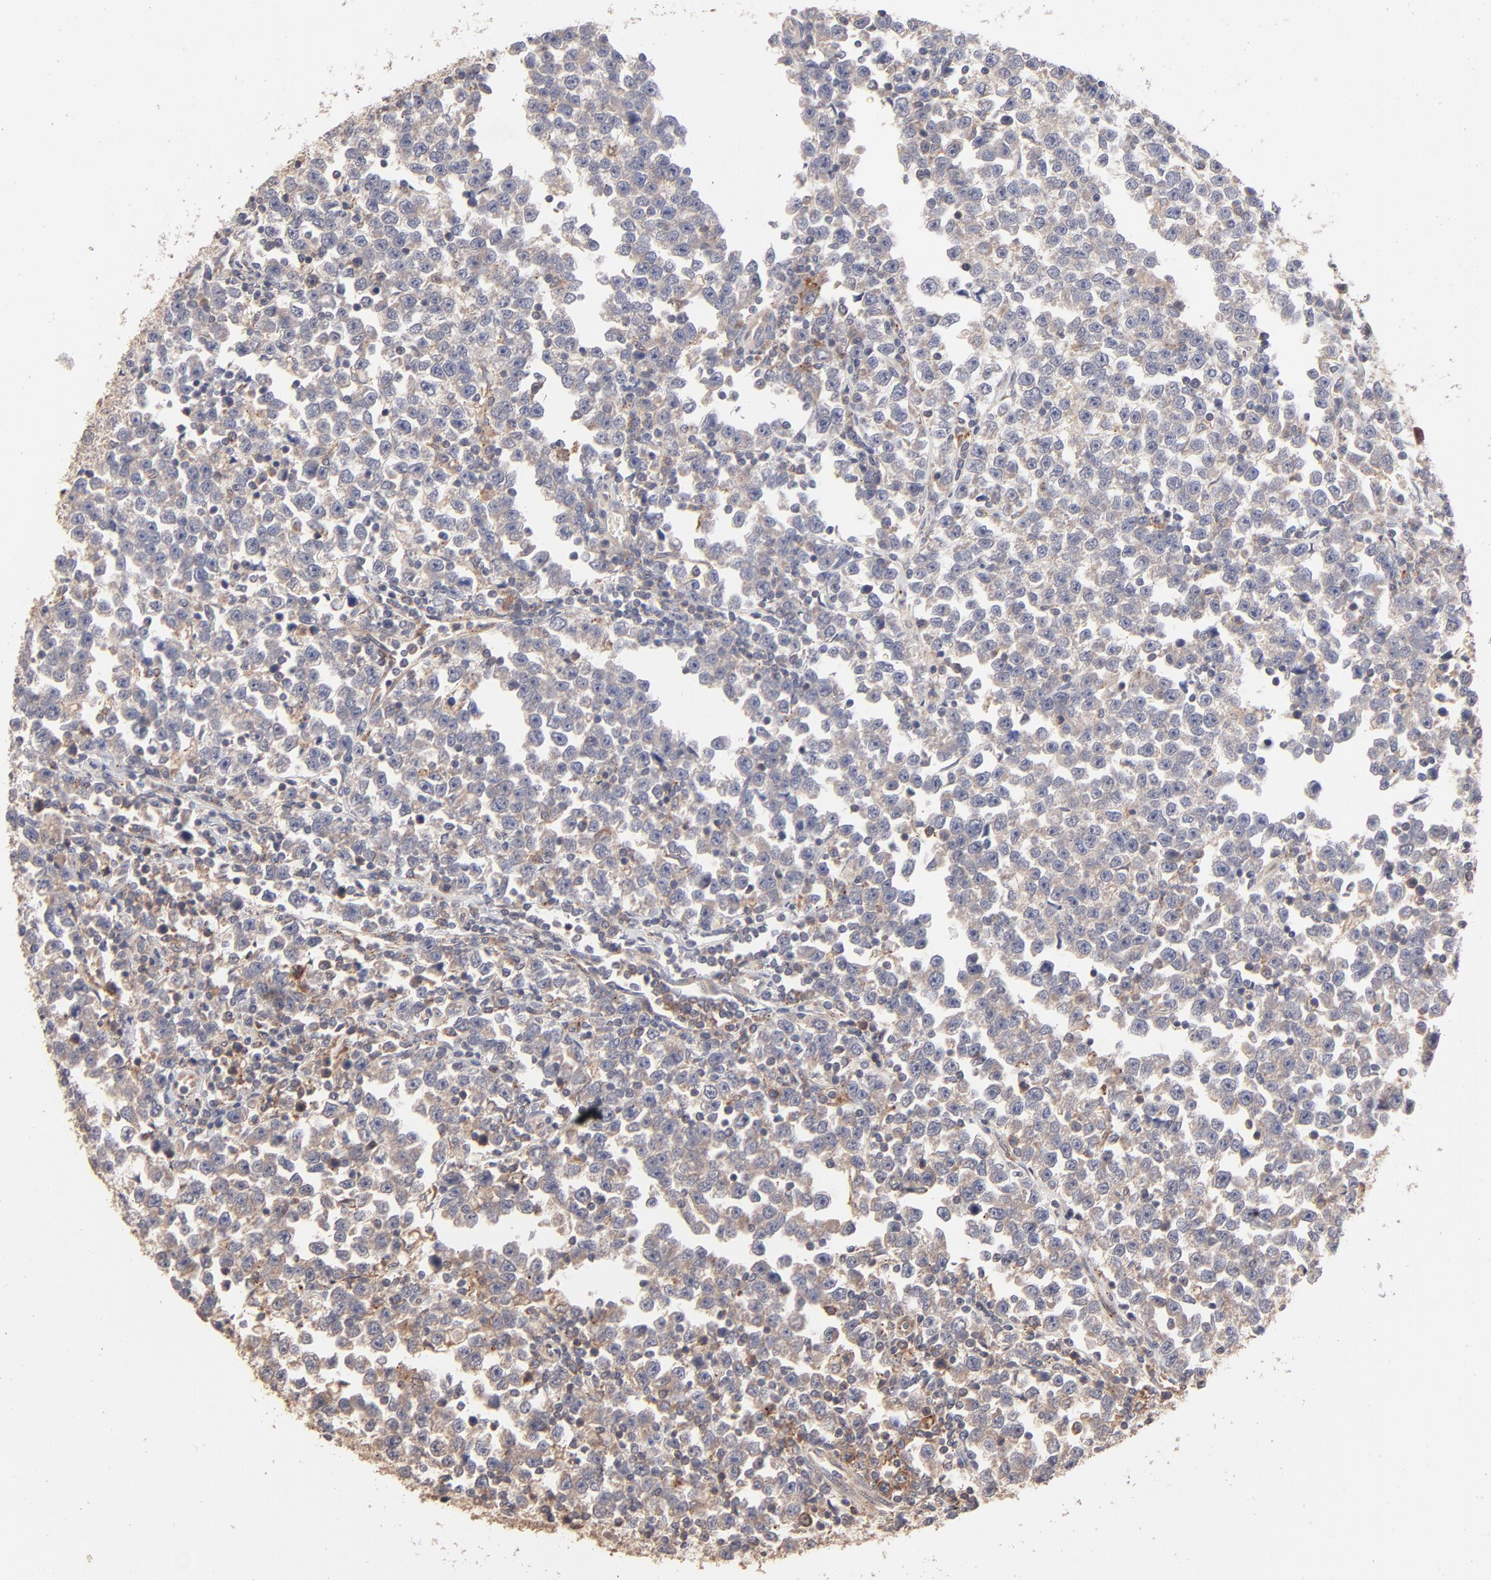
{"staining": {"intensity": "weak", "quantity": ">75%", "location": "cytoplasmic/membranous"}, "tissue": "testis cancer", "cell_type": "Tumor cells", "image_type": "cancer", "snomed": [{"axis": "morphology", "description": "Seminoma, NOS"}, {"axis": "topography", "description": "Testis"}], "caption": "IHC of testis cancer (seminoma) shows low levels of weak cytoplasmic/membranous expression in about >75% of tumor cells.", "gene": "IVNS1ABP", "patient": {"sex": "male", "age": 43}}